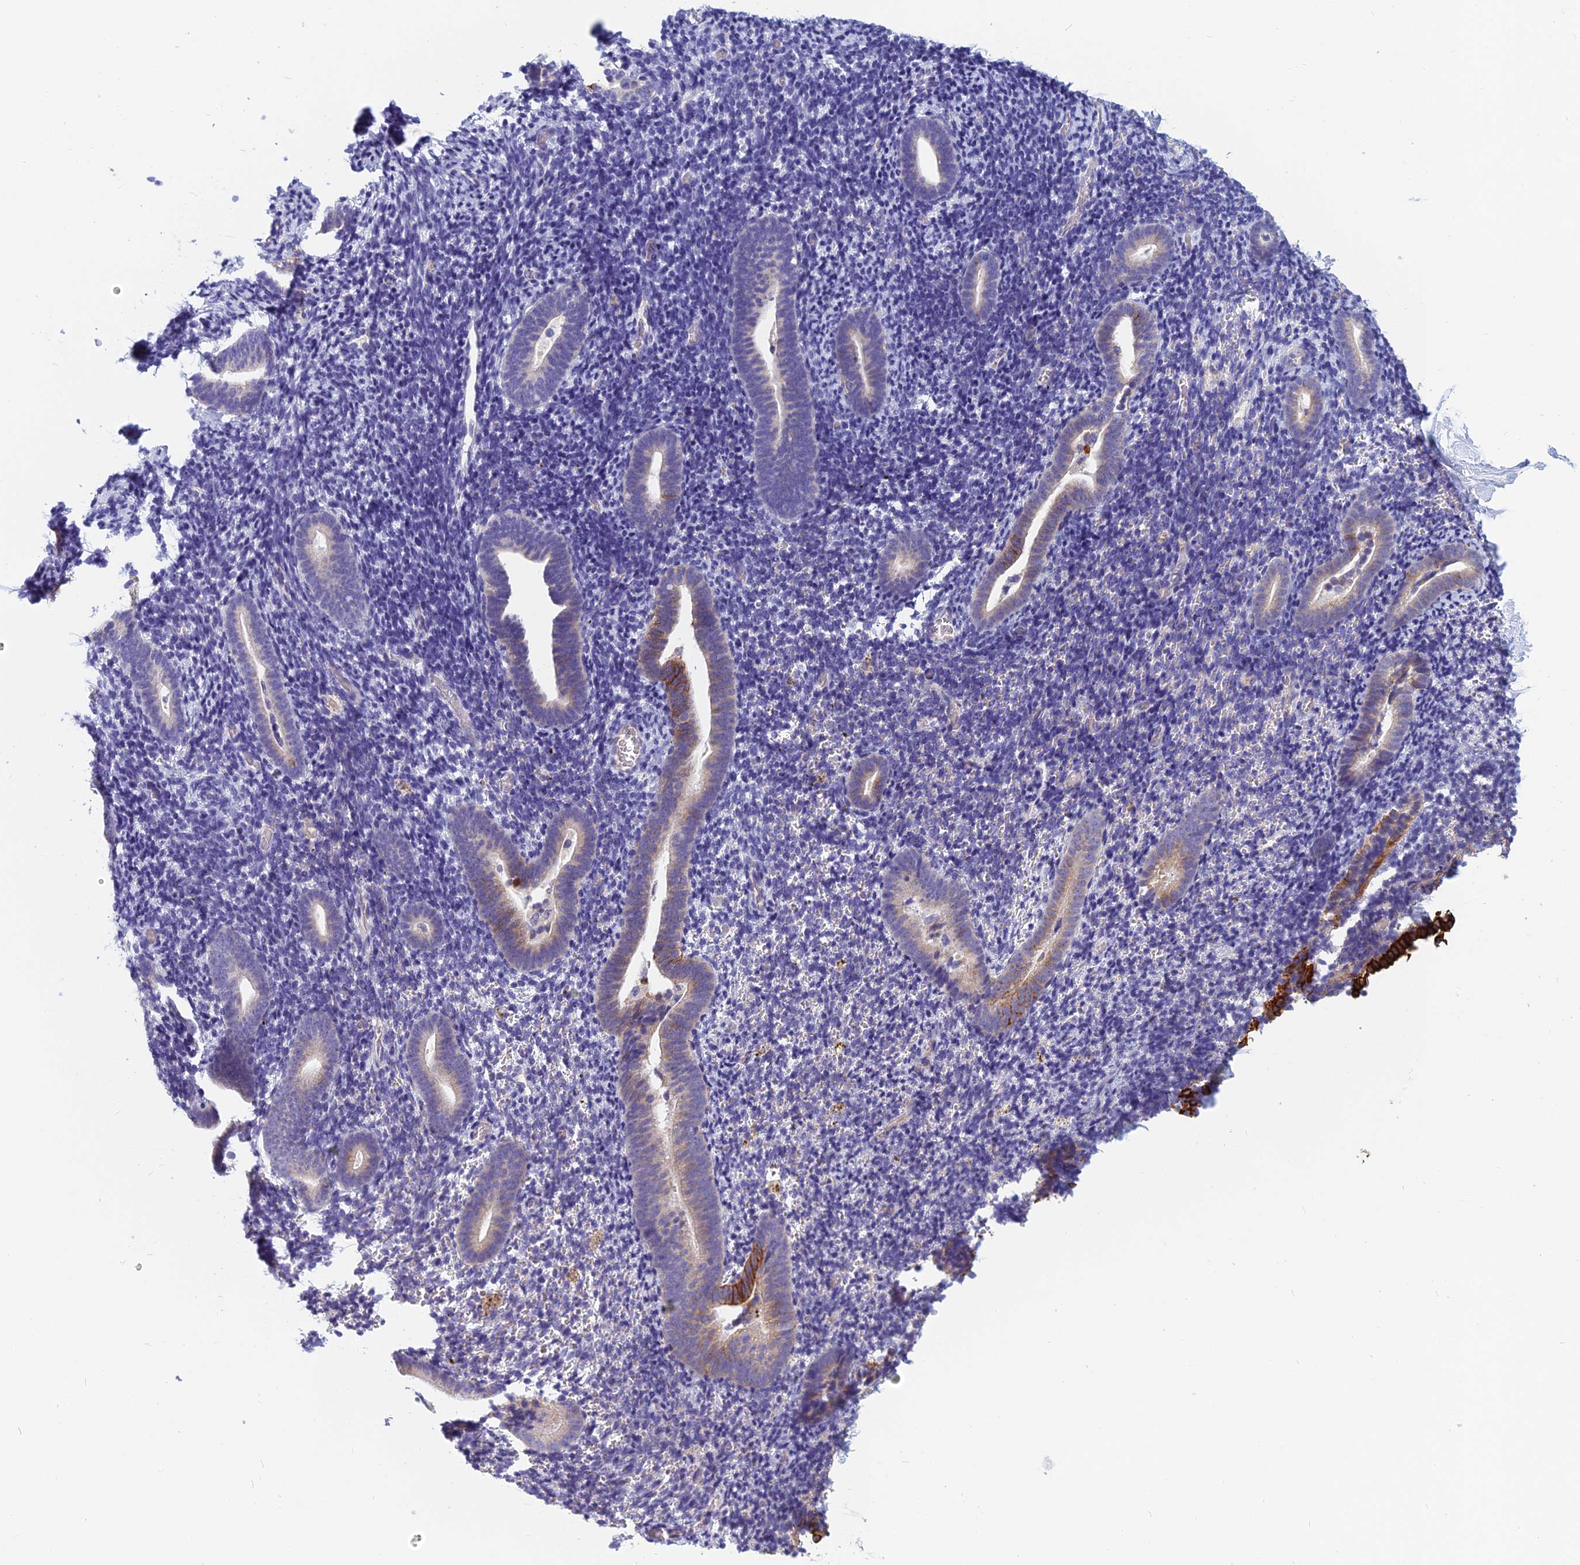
{"staining": {"intensity": "negative", "quantity": "none", "location": "none"}, "tissue": "endometrium", "cell_type": "Cells in endometrial stroma", "image_type": "normal", "snomed": [{"axis": "morphology", "description": "Normal tissue, NOS"}, {"axis": "topography", "description": "Endometrium"}], "caption": "Immunohistochemistry (IHC) histopathology image of normal endometrium stained for a protein (brown), which displays no expression in cells in endometrial stroma. Nuclei are stained in blue.", "gene": "RBM41", "patient": {"sex": "female", "age": 51}}